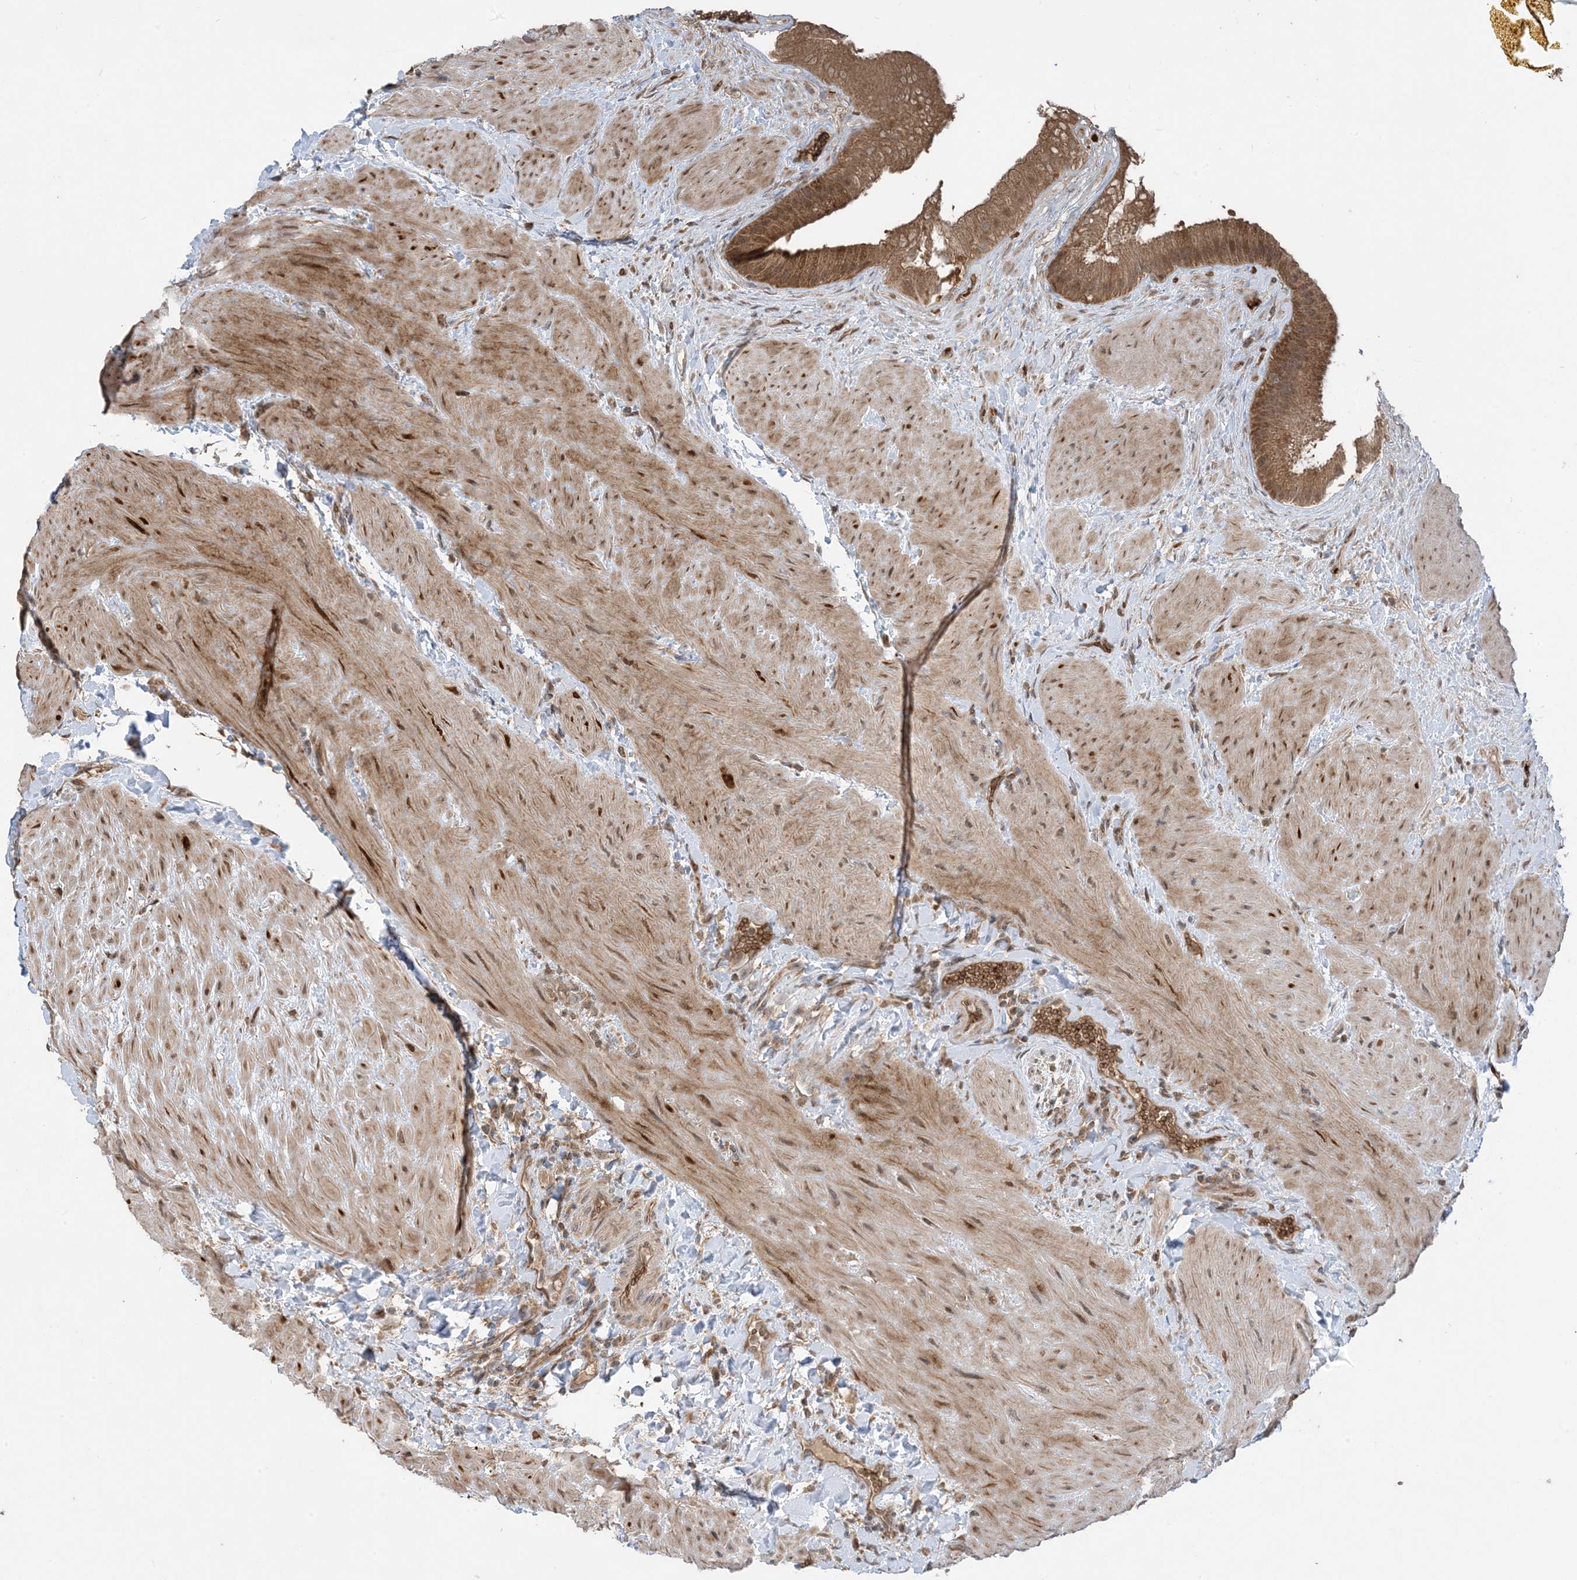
{"staining": {"intensity": "strong", "quantity": ">75%", "location": "cytoplasmic/membranous"}, "tissue": "gallbladder", "cell_type": "Glandular cells", "image_type": "normal", "snomed": [{"axis": "morphology", "description": "Normal tissue, NOS"}, {"axis": "topography", "description": "Gallbladder"}], "caption": "A brown stain labels strong cytoplasmic/membranous staining of a protein in glandular cells of normal gallbladder.", "gene": "PUSL1", "patient": {"sex": "male", "age": 55}}